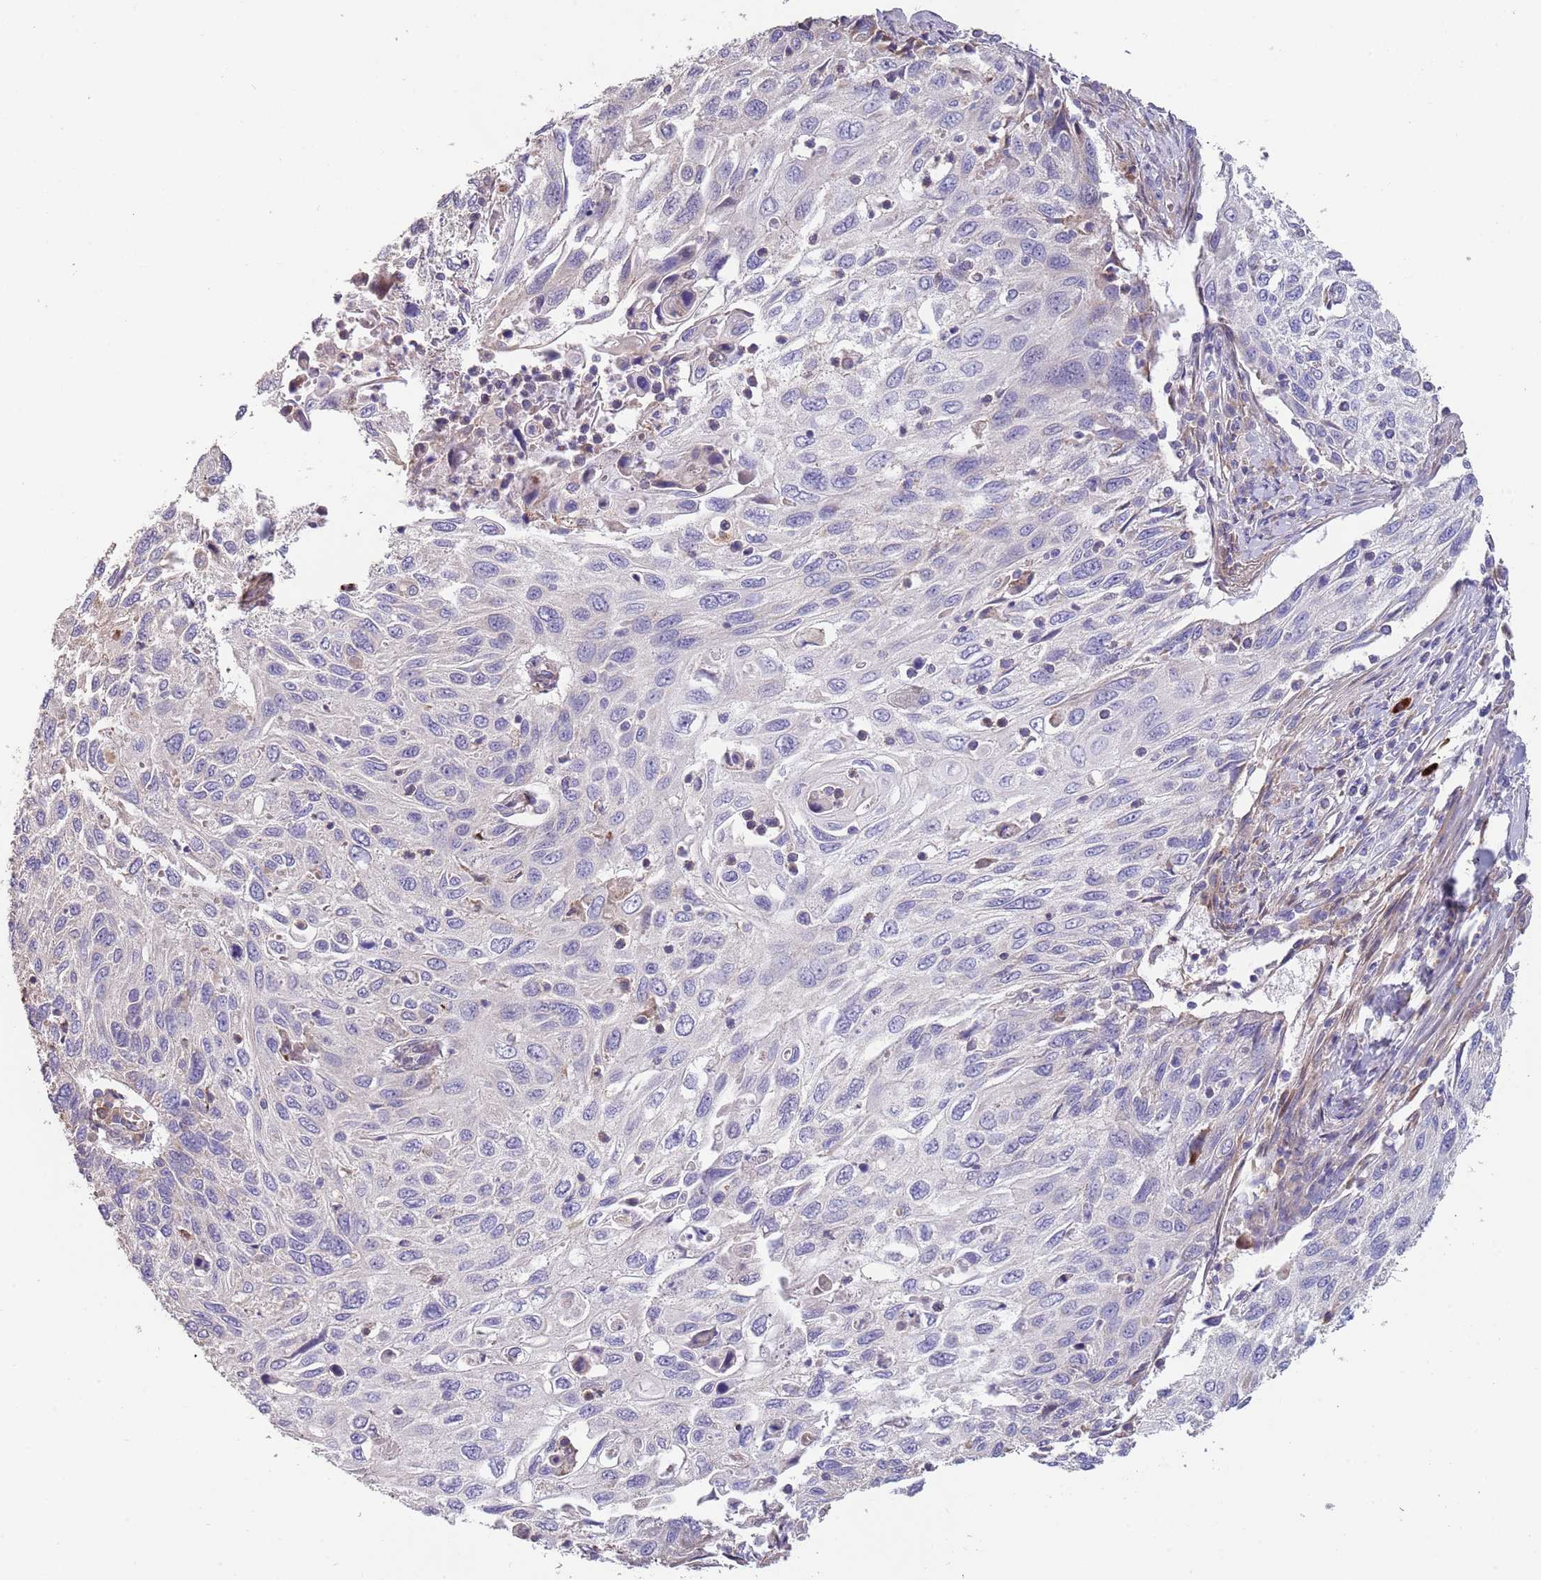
{"staining": {"intensity": "negative", "quantity": "none", "location": "none"}, "tissue": "cervical cancer", "cell_type": "Tumor cells", "image_type": "cancer", "snomed": [{"axis": "morphology", "description": "Squamous cell carcinoma, NOS"}, {"axis": "topography", "description": "Cervix"}], "caption": "Squamous cell carcinoma (cervical) stained for a protein using immunohistochemistry shows no positivity tumor cells.", "gene": "SUSD1", "patient": {"sex": "female", "age": 70}}